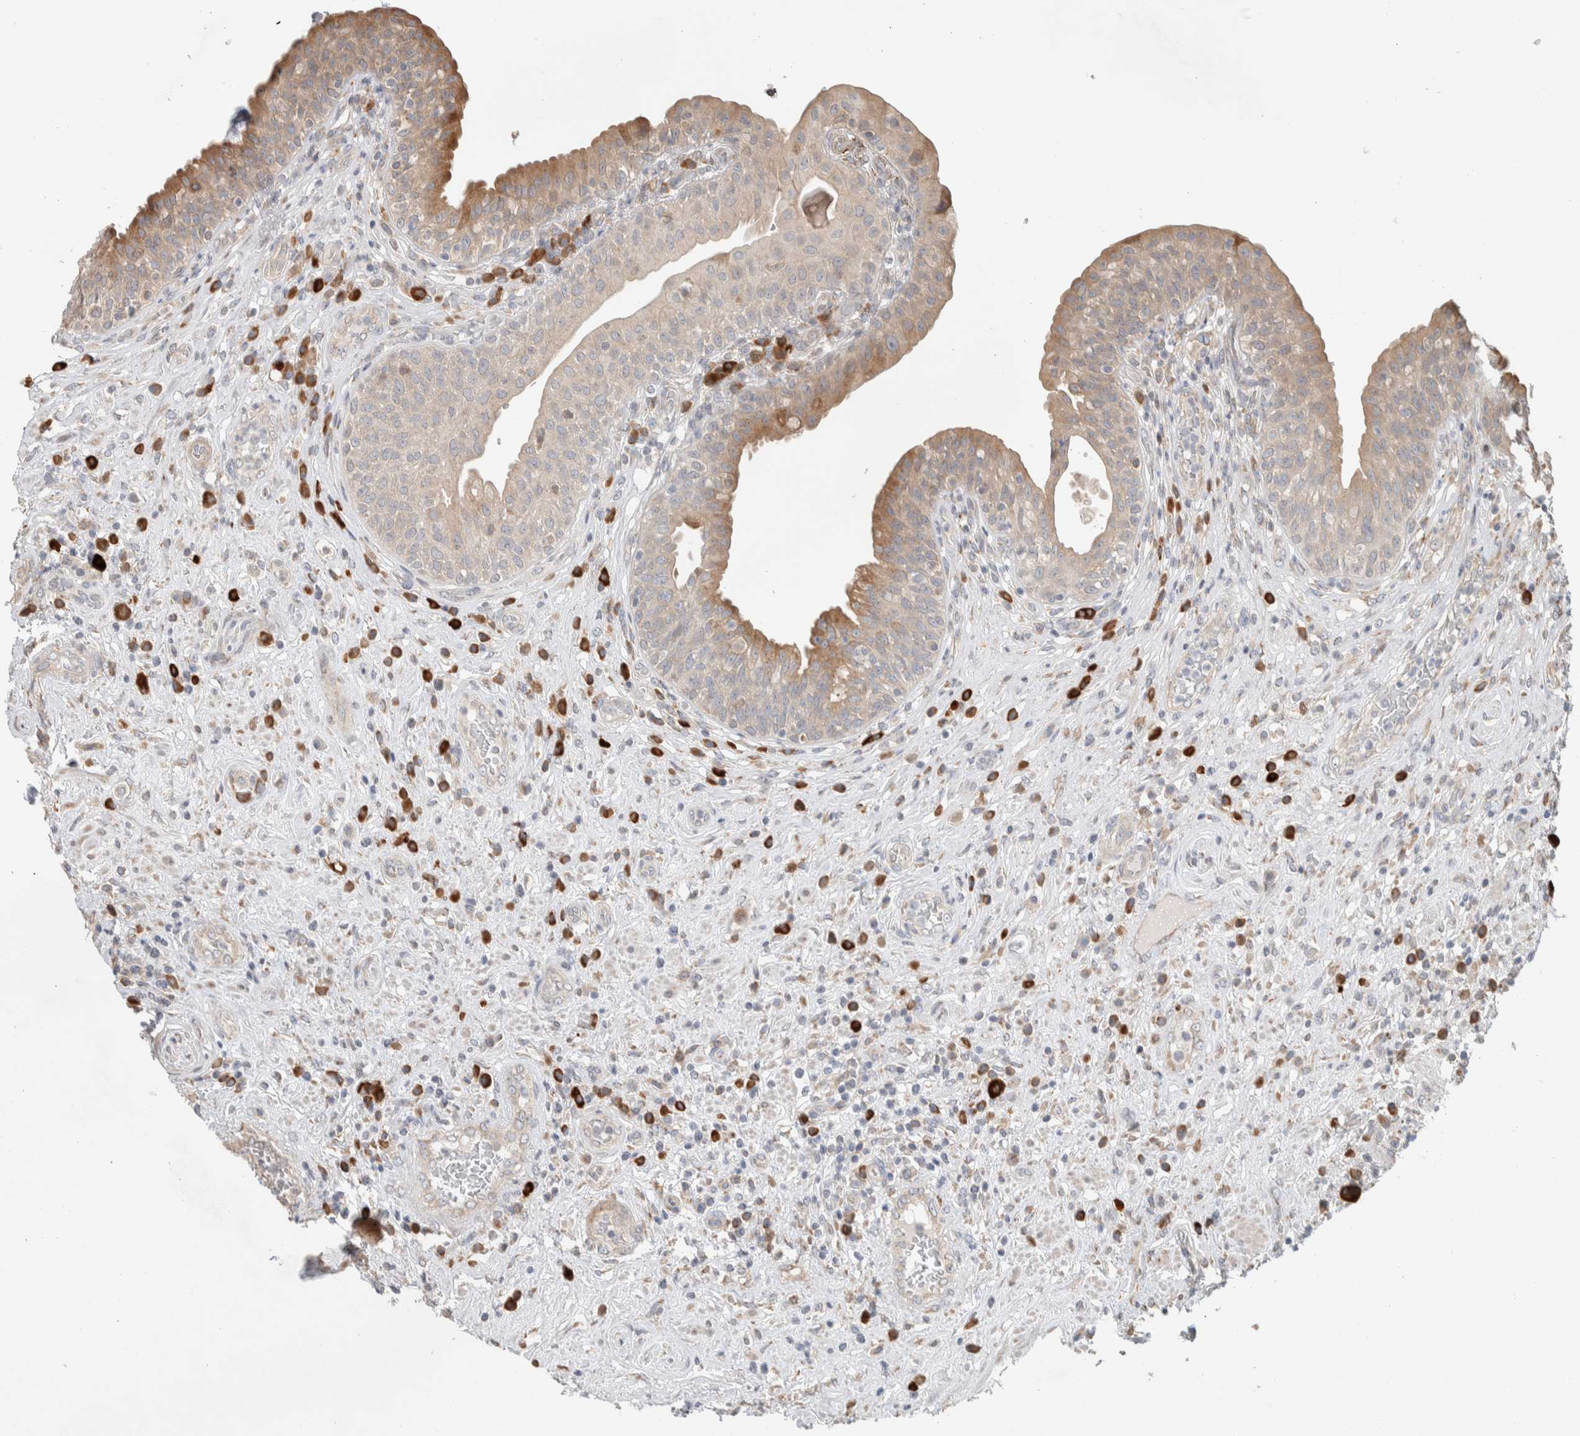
{"staining": {"intensity": "moderate", "quantity": "<25%", "location": "cytoplasmic/membranous"}, "tissue": "urinary bladder", "cell_type": "Urothelial cells", "image_type": "normal", "snomed": [{"axis": "morphology", "description": "Normal tissue, NOS"}, {"axis": "topography", "description": "Urinary bladder"}], "caption": "Urothelial cells show moderate cytoplasmic/membranous expression in about <25% of cells in unremarkable urinary bladder.", "gene": "ADCY8", "patient": {"sex": "female", "age": 62}}